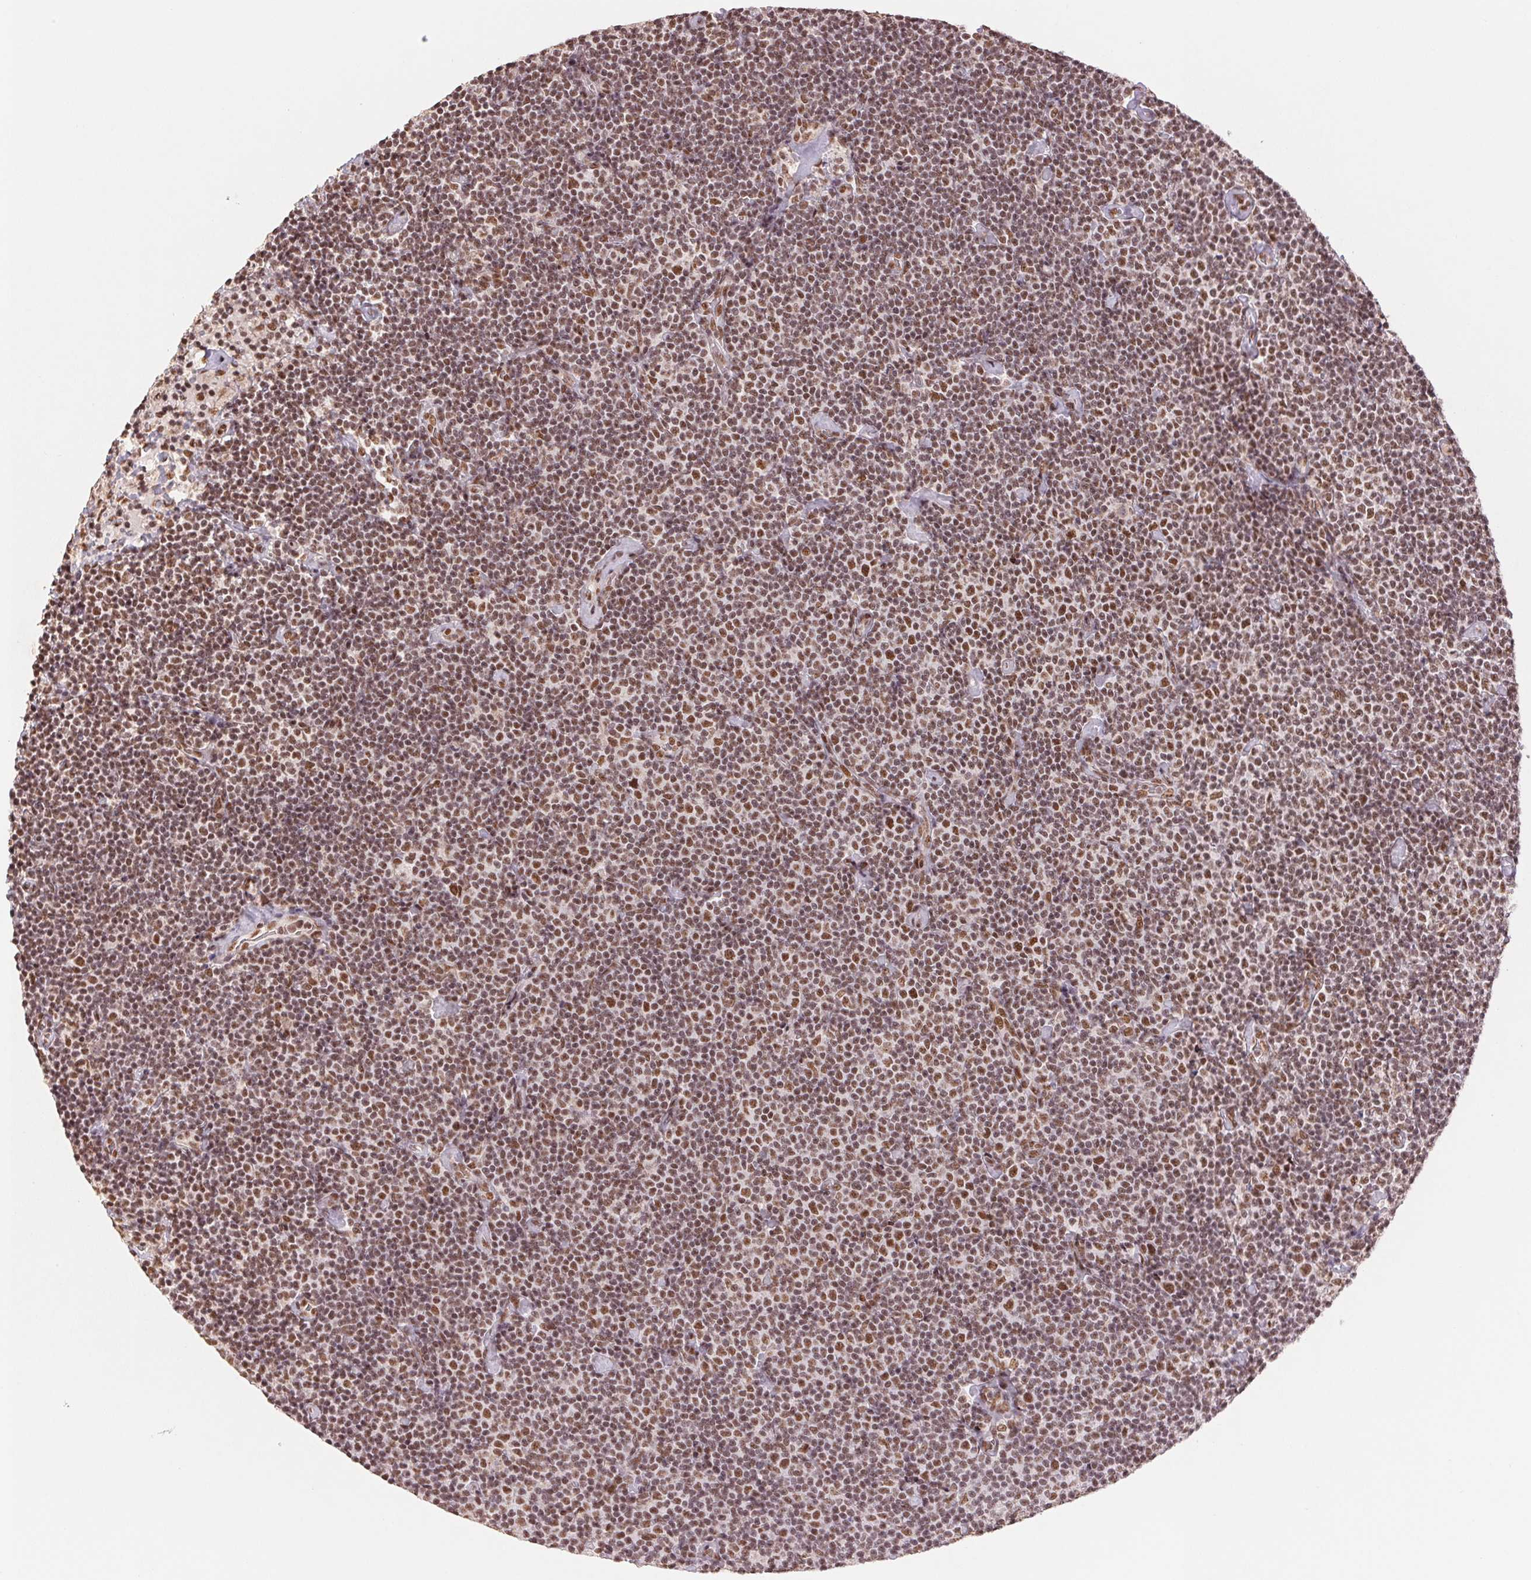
{"staining": {"intensity": "moderate", "quantity": ">75%", "location": "nuclear"}, "tissue": "lymphoma", "cell_type": "Tumor cells", "image_type": "cancer", "snomed": [{"axis": "morphology", "description": "Malignant lymphoma, non-Hodgkin's type, Low grade"}, {"axis": "topography", "description": "Lymph node"}], "caption": "A high-resolution micrograph shows IHC staining of lymphoma, which shows moderate nuclear positivity in about >75% of tumor cells. (DAB (3,3'-diaminobenzidine) = brown stain, brightfield microscopy at high magnification).", "gene": "SREK1", "patient": {"sex": "male", "age": 81}}